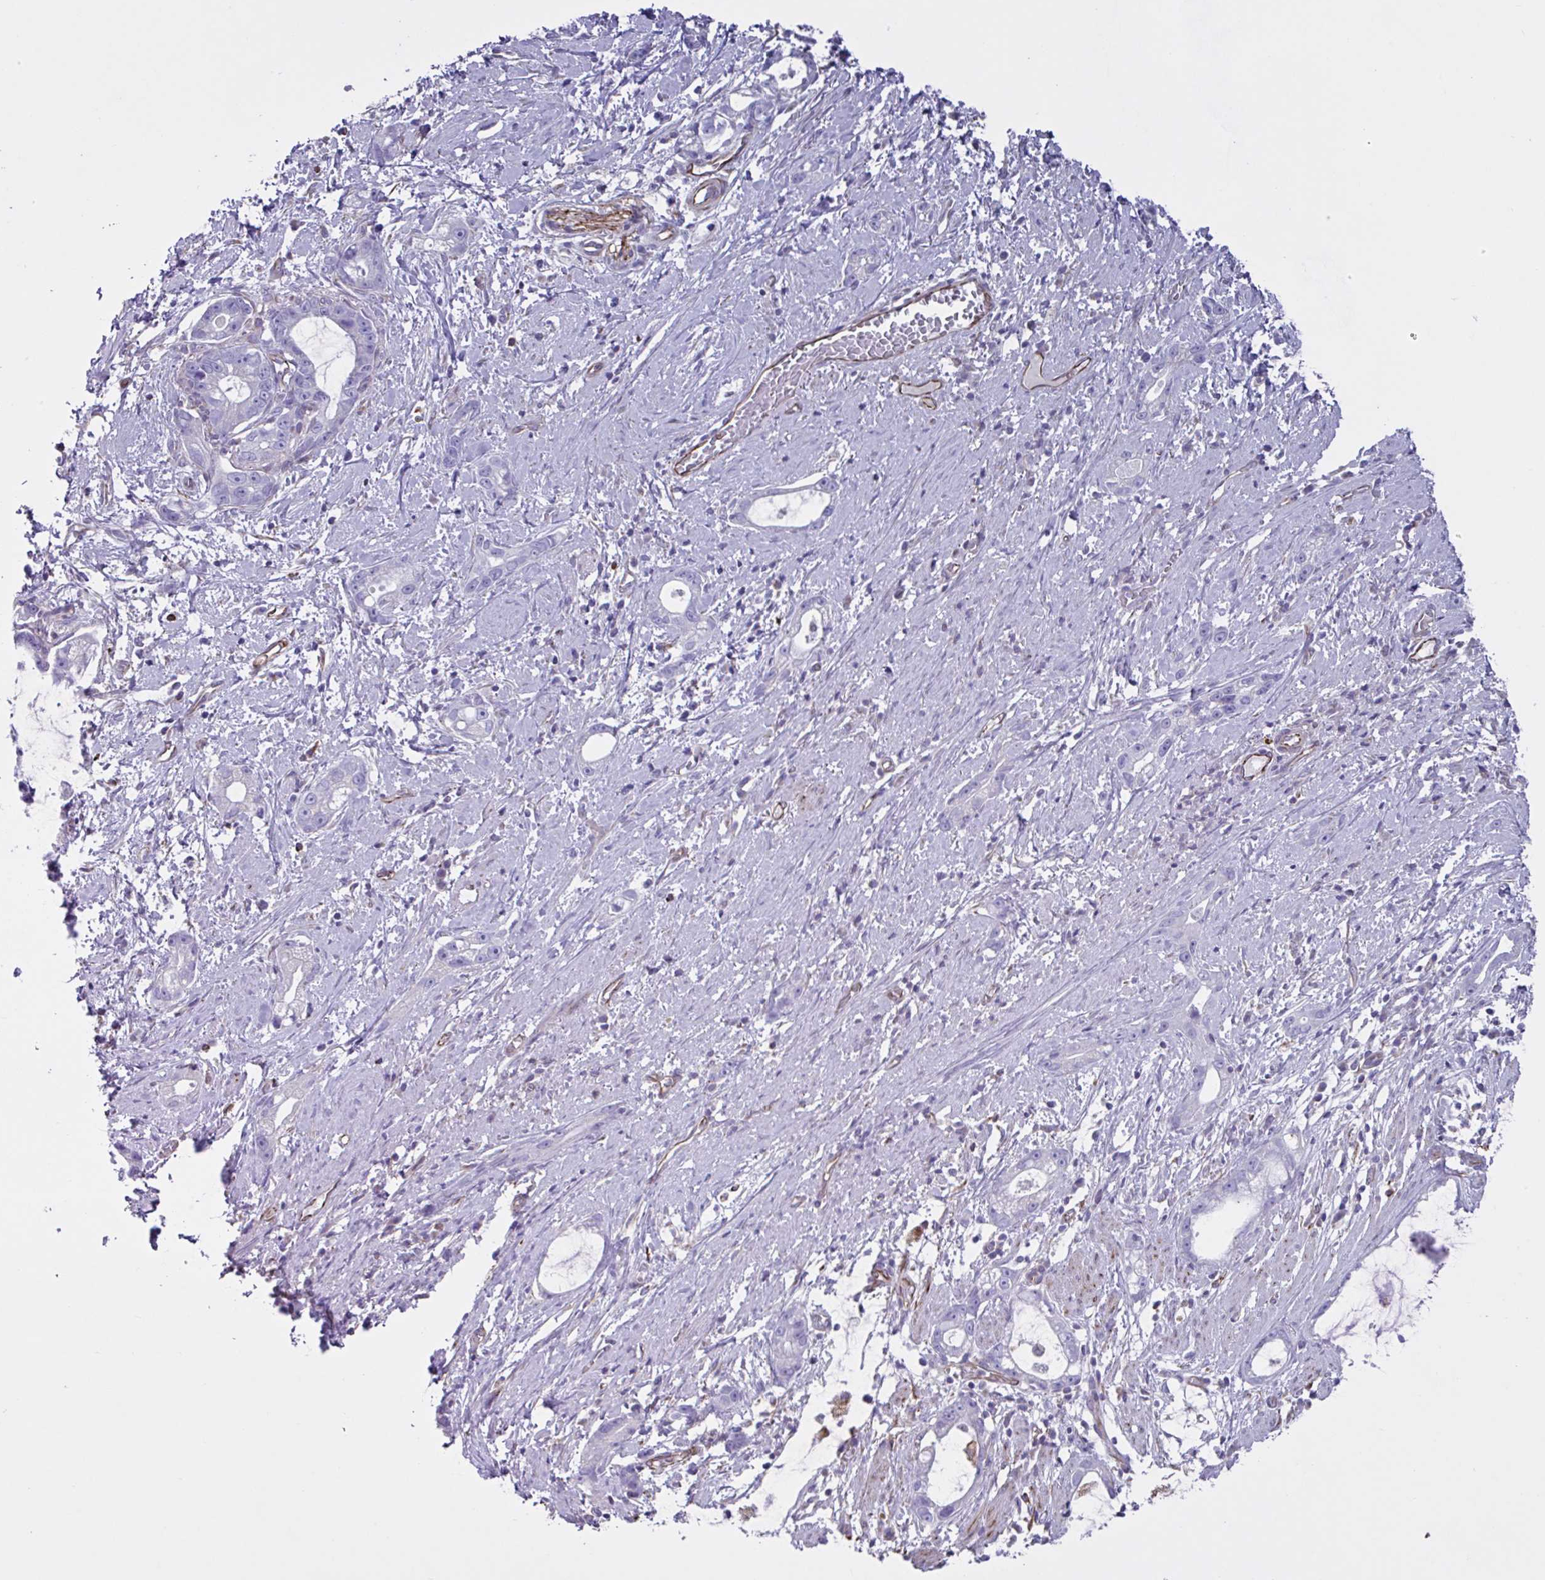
{"staining": {"intensity": "negative", "quantity": "none", "location": "none"}, "tissue": "stomach cancer", "cell_type": "Tumor cells", "image_type": "cancer", "snomed": [{"axis": "morphology", "description": "Adenocarcinoma, NOS"}, {"axis": "topography", "description": "Stomach"}], "caption": "DAB (3,3'-diaminobenzidine) immunohistochemical staining of stomach cancer exhibits no significant expression in tumor cells. Brightfield microscopy of IHC stained with DAB (brown) and hematoxylin (blue), captured at high magnification.", "gene": "TMEM86B", "patient": {"sex": "male", "age": 55}}